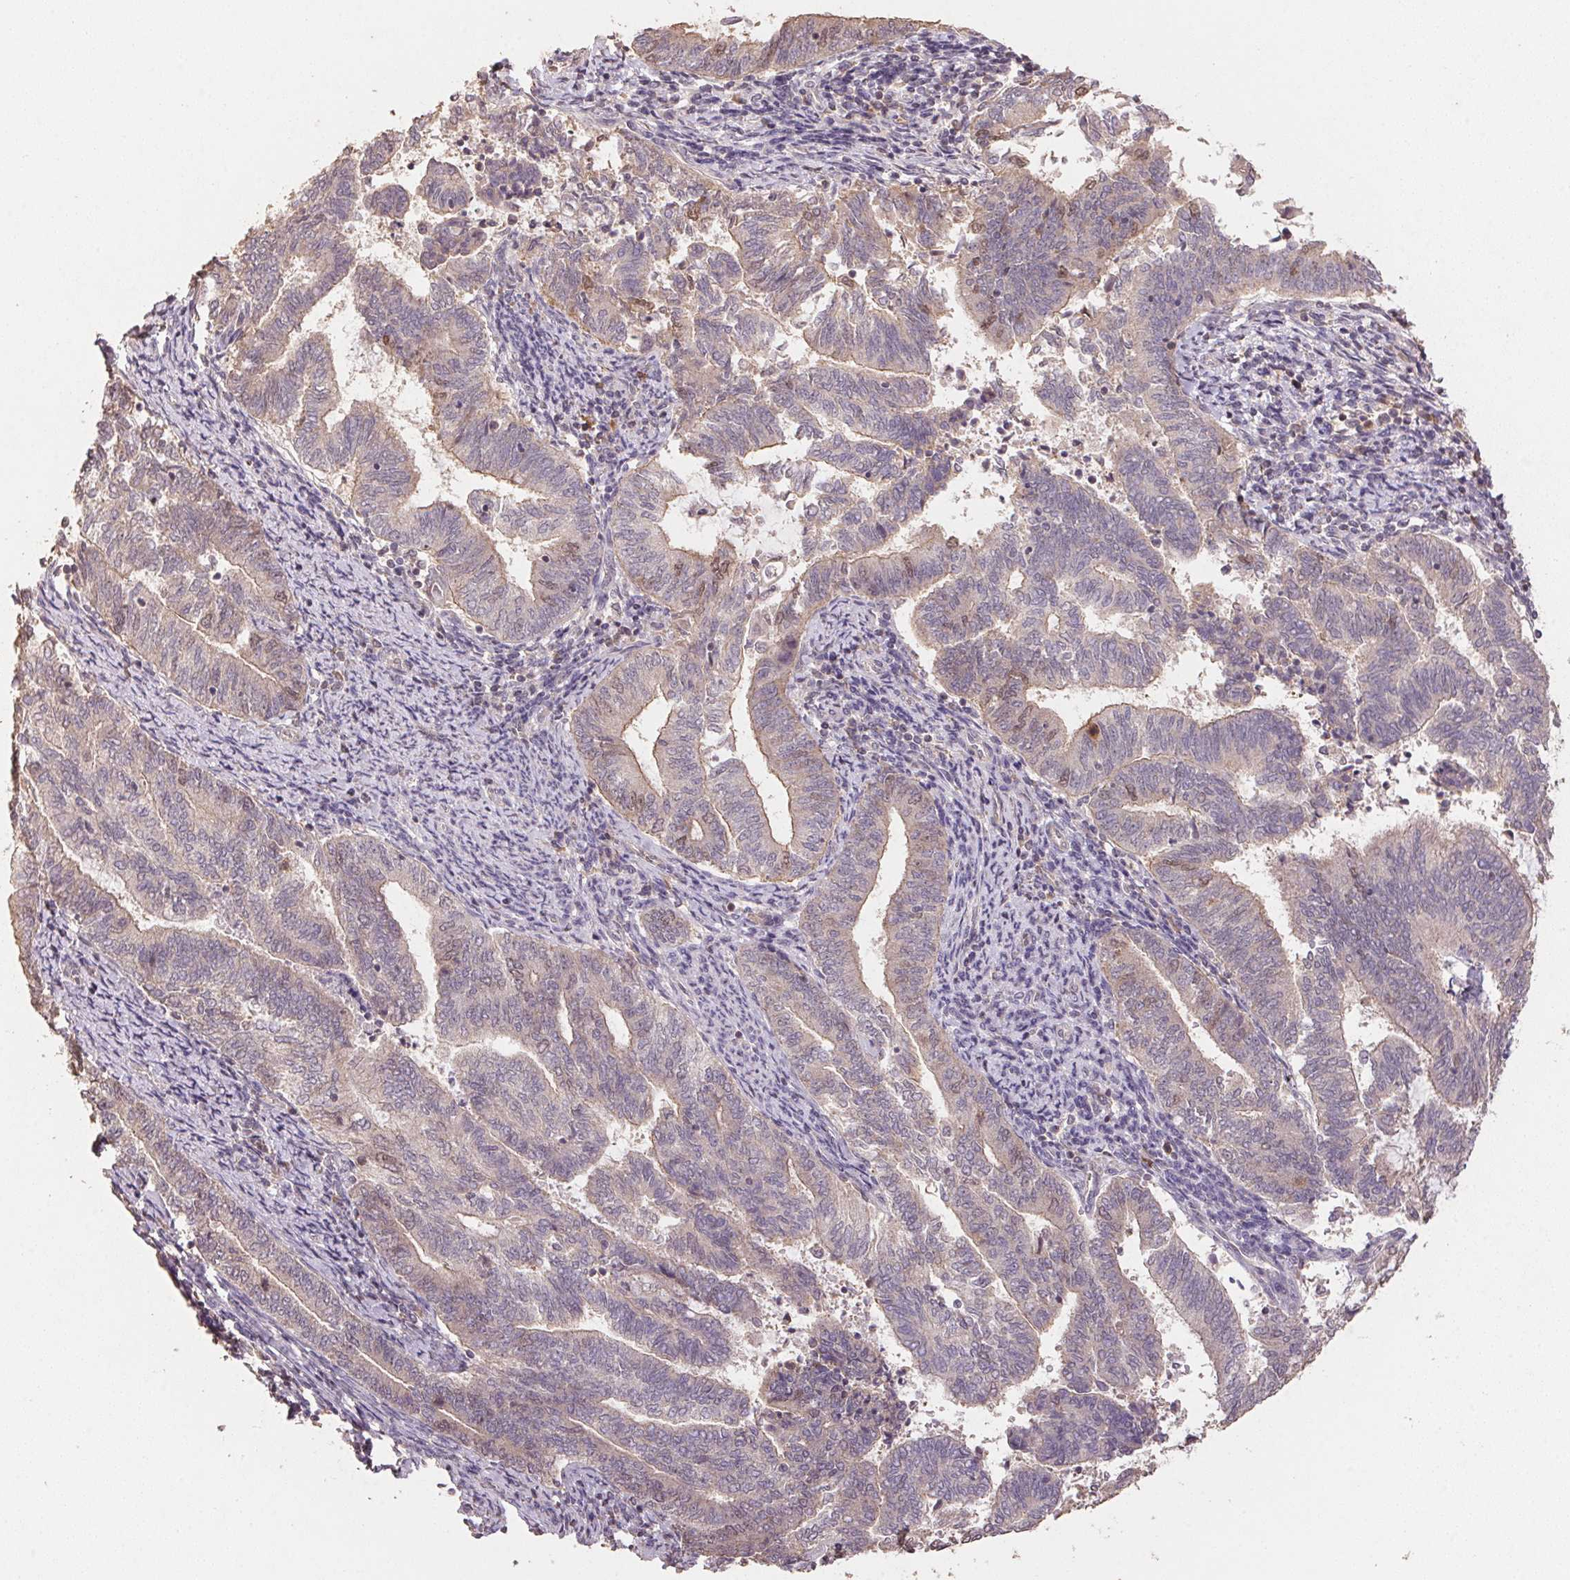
{"staining": {"intensity": "weak", "quantity": "<25%", "location": "cytoplasmic/membranous"}, "tissue": "endometrial cancer", "cell_type": "Tumor cells", "image_type": "cancer", "snomed": [{"axis": "morphology", "description": "Adenocarcinoma, NOS"}, {"axis": "topography", "description": "Endometrium"}], "caption": "Histopathology image shows no significant protein positivity in tumor cells of endometrial adenocarcinoma.", "gene": "CENPF", "patient": {"sex": "female", "age": 65}}